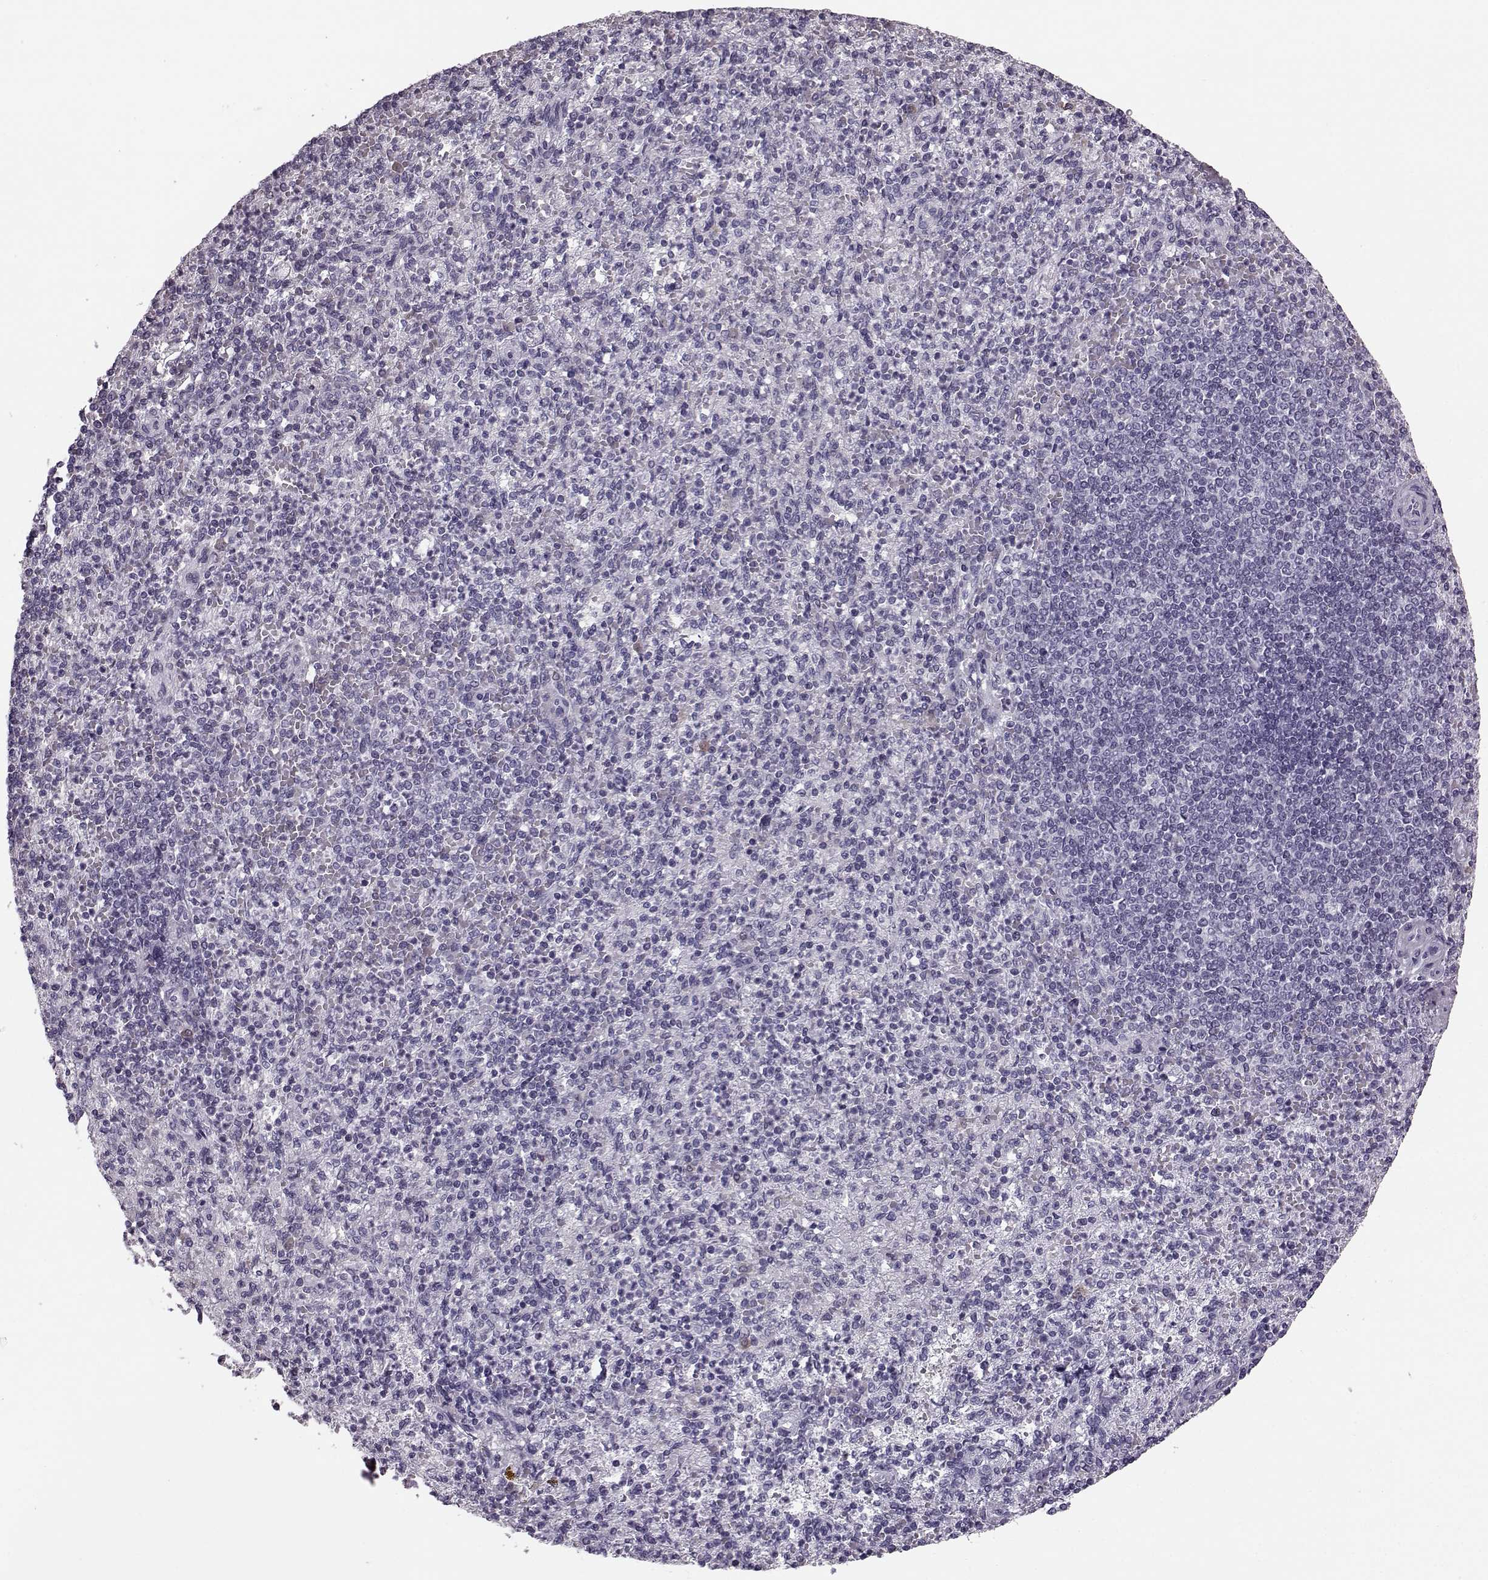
{"staining": {"intensity": "negative", "quantity": "none", "location": "none"}, "tissue": "spleen", "cell_type": "Cells in red pulp", "image_type": "normal", "snomed": [{"axis": "morphology", "description": "Normal tissue, NOS"}, {"axis": "topography", "description": "Spleen"}], "caption": "IHC of normal human spleen reveals no expression in cells in red pulp.", "gene": "JSRP1", "patient": {"sex": "female", "age": 74}}